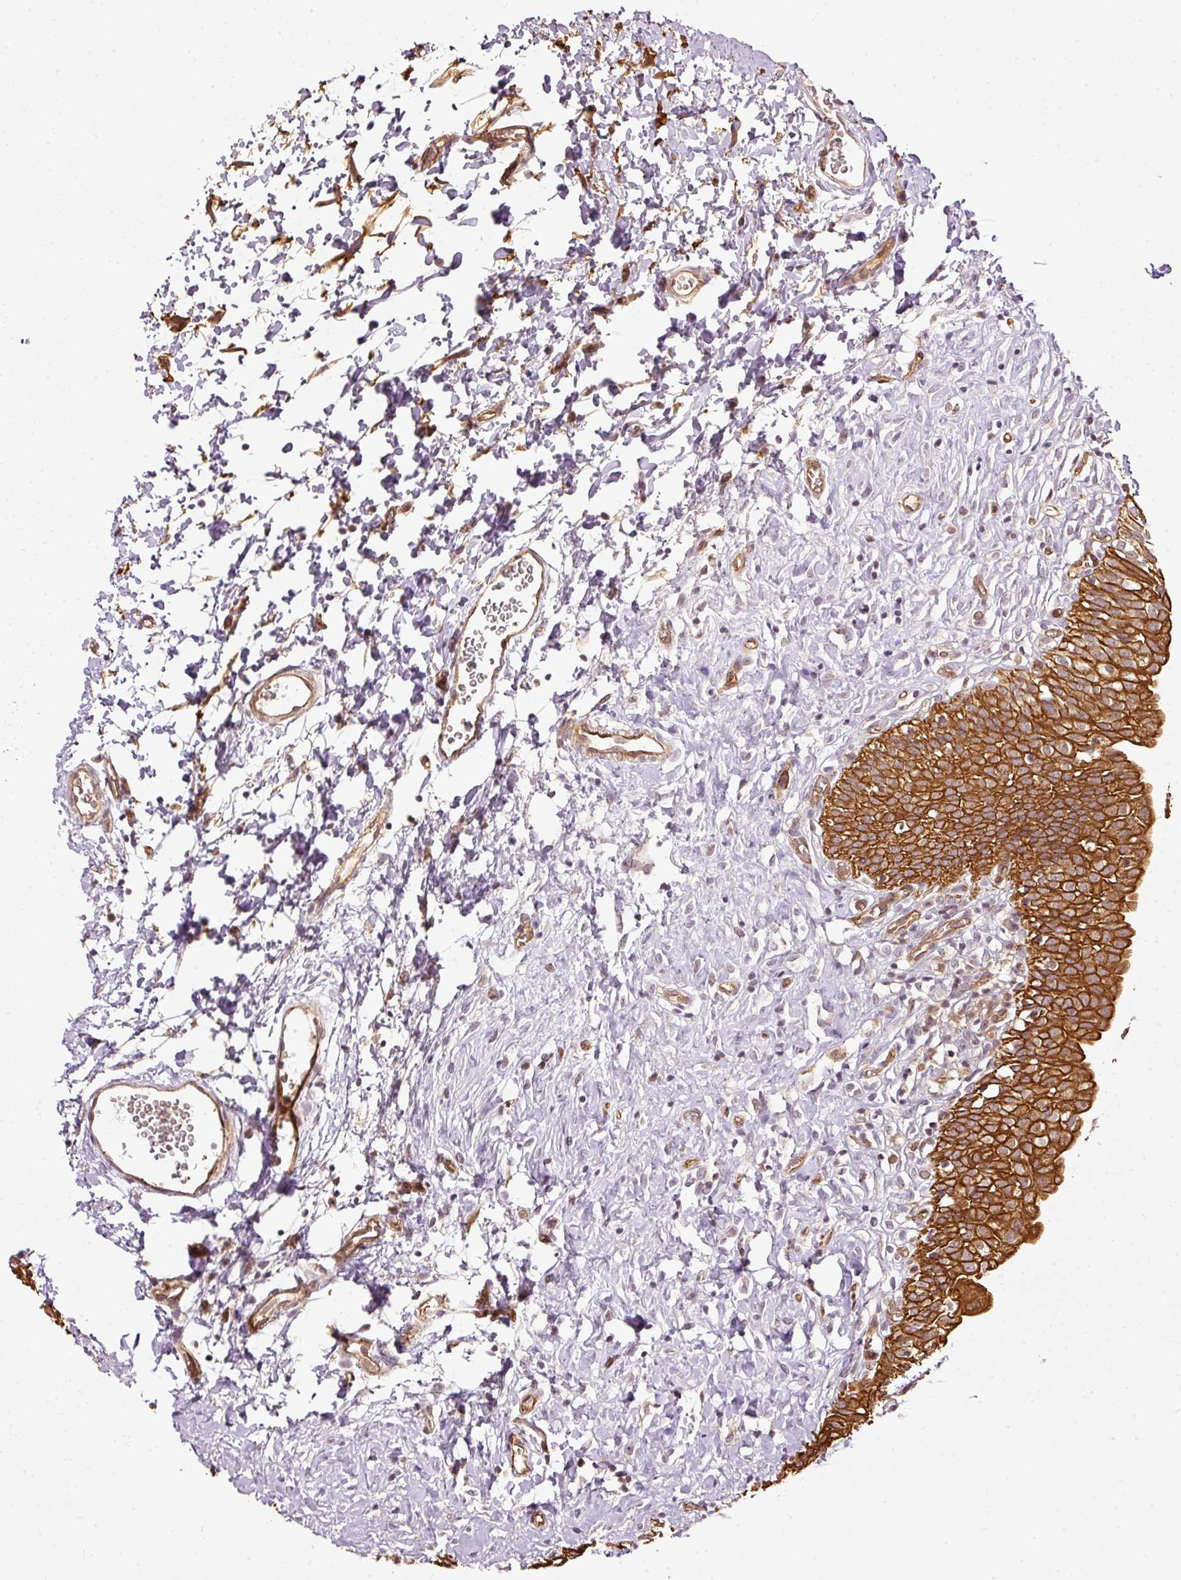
{"staining": {"intensity": "strong", "quantity": ">75%", "location": "cytoplasmic/membranous"}, "tissue": "urinary bladder", "cell_type": "Urothelial cells", "image_type": "normal", "snomed": [{"axis": "morphology", "description": "Normal tissue, NOS"}, {"axis": "topography", "description": "Urinary bladder"}], "caption": "High-magnification brightfield microscopy of benign urinary bladder stained with DAB (brown) and counterstained with hematoxylin (blue). urothelial cells exhibit strong cytoplasmic/membranous positivity is present in about>75% of cells. Nuclei are stained in blue.", "gene": "MIF4GD", "patient": {"sex": "male", "age": 51}}